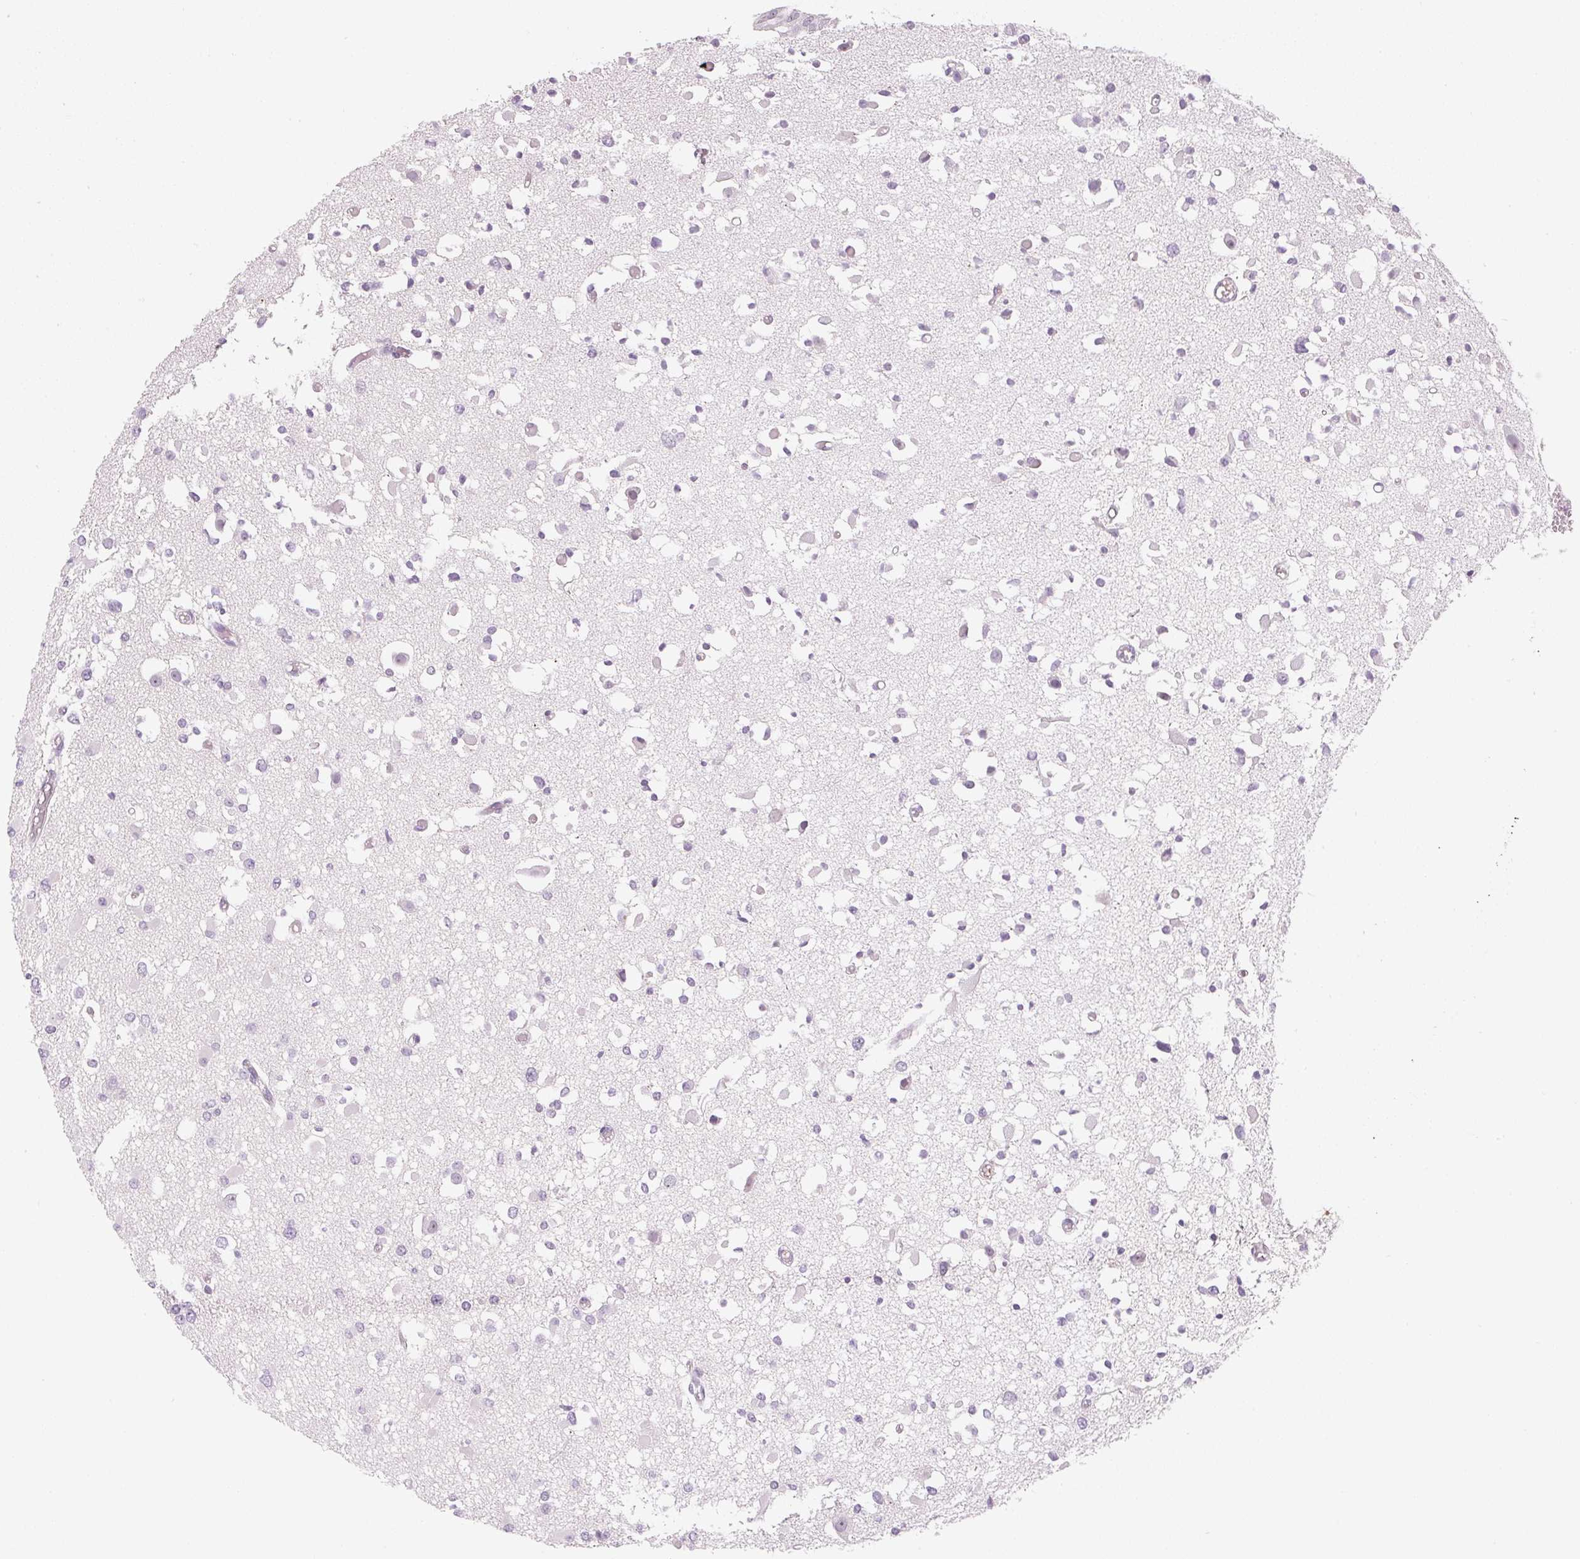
{"staining": {"intensity": "negative", "quantity": "none", "location": "none"}, "tissue": "glioma", "cell_type": "Tumor cells", "image_type": "cancer", "snomed": [{"axis": "morphology", "description": "Glioma, malignant, Low grade"}, {"axis": "topography", "description": "Brain"}], "caption": "The photomicrograph demonstrates no significant staining in tumor cells of malignant low-grade glioma. (Brightfield microscopy of DAB IHC at high magnification).", "gene": "SGF29", "patient": {"sex": "female", "age": 22}}